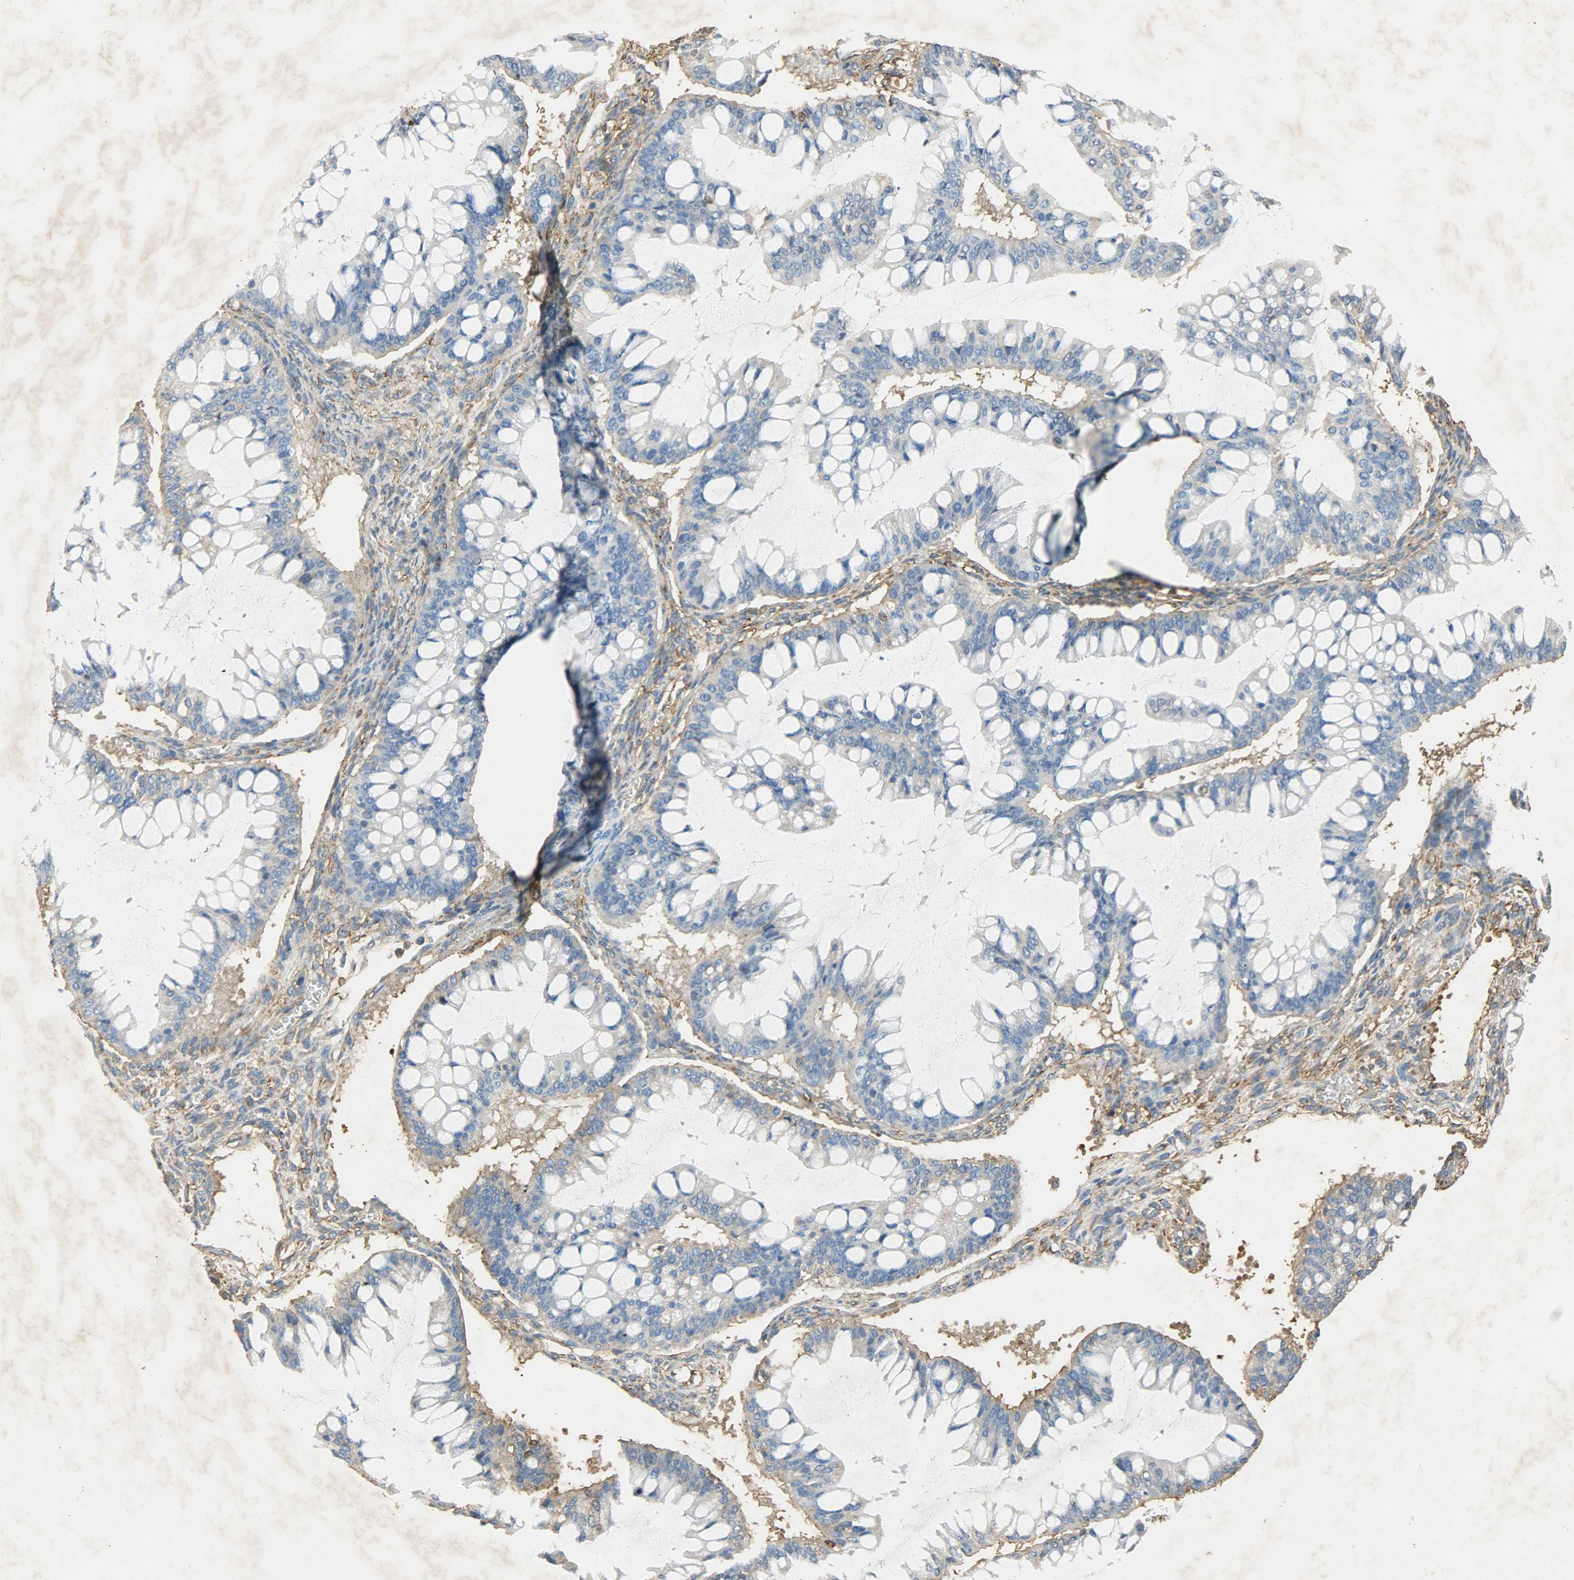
{"staining": {"intensity": "negative", "quantity": "none", "location": "none"}, "tissue": "ovarian cancer", "cell_type": "Tumor cells", "image_type": "cancer", "snomed": [{"axis": "morphology", "description": "Cystadenocarcinoma, mucinous, NOS"}, {"axis": "topography", "description": "Ovary"}], "caption": "This is a image of immunohistochemistry (IHC) staining of mucinous cystadenocarcinoma (ovarian), which shows no staining in tumor cells.", "gene": "ANXA6", "patient": {"sex": "female", "age": 73}}